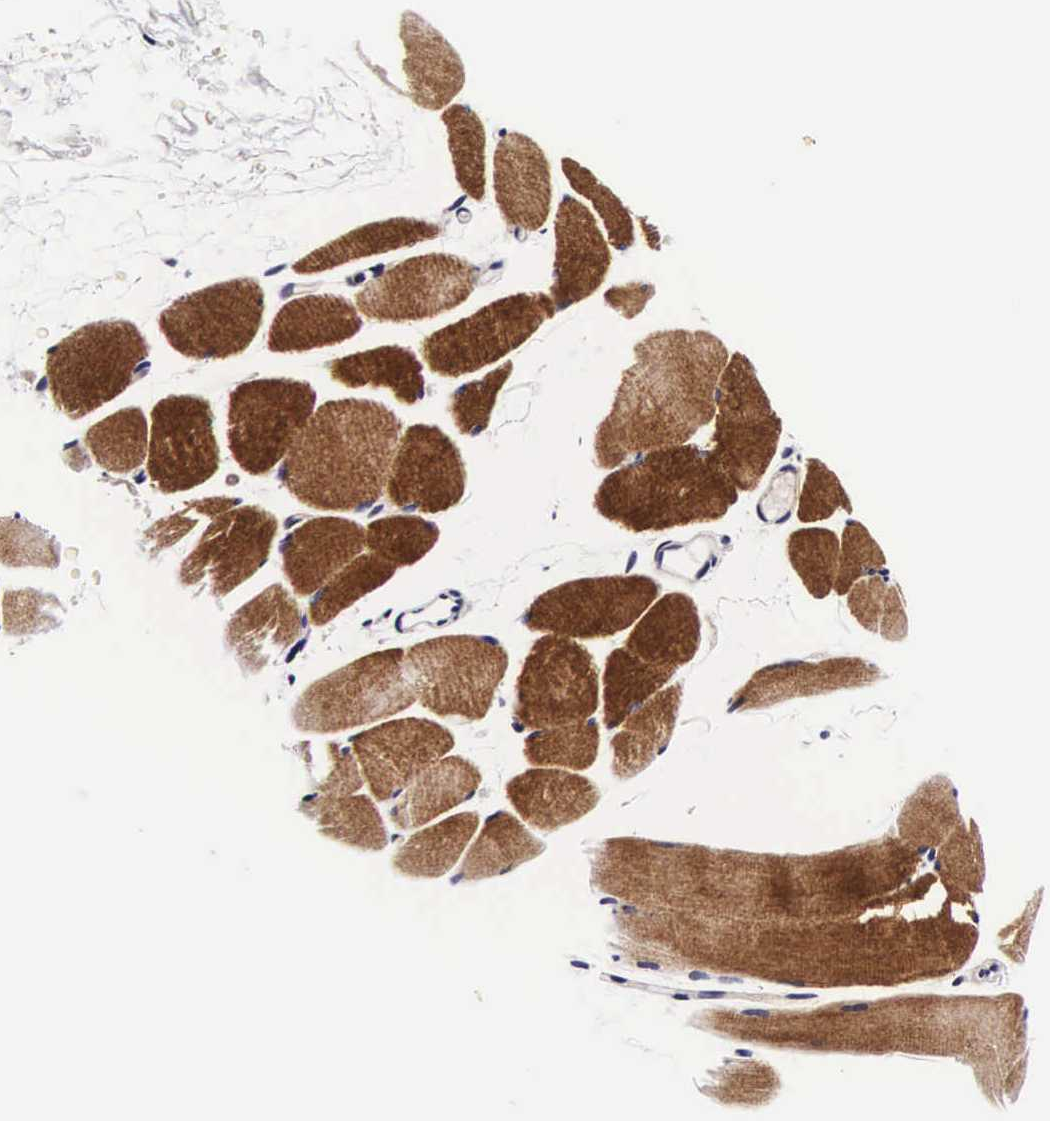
{"staining": {"intensity": "moderate", "quantity": ">75%", "location": "cytoplasmic/membranous"}, "tissue": "skeletal muscle", "cell_type": "Myocytes", "image_type": "normal", "snomed": [{"axis": "morphology", "description": "Normal tissue, NOS"}, {"axis": "topography", "description": "Skeletal muscle"}, {"axis": "topography", "description": "Parathyroid gland"}], "caption": "About >75% of myocytes in unremarkable human skeletal muscle exhibit moderate cytoplasmic/membranous protein positivity as visualized by brown immunohistochemical staining.", "gene": "UPRT", "patient": {"sex": "female", "age": 37}}